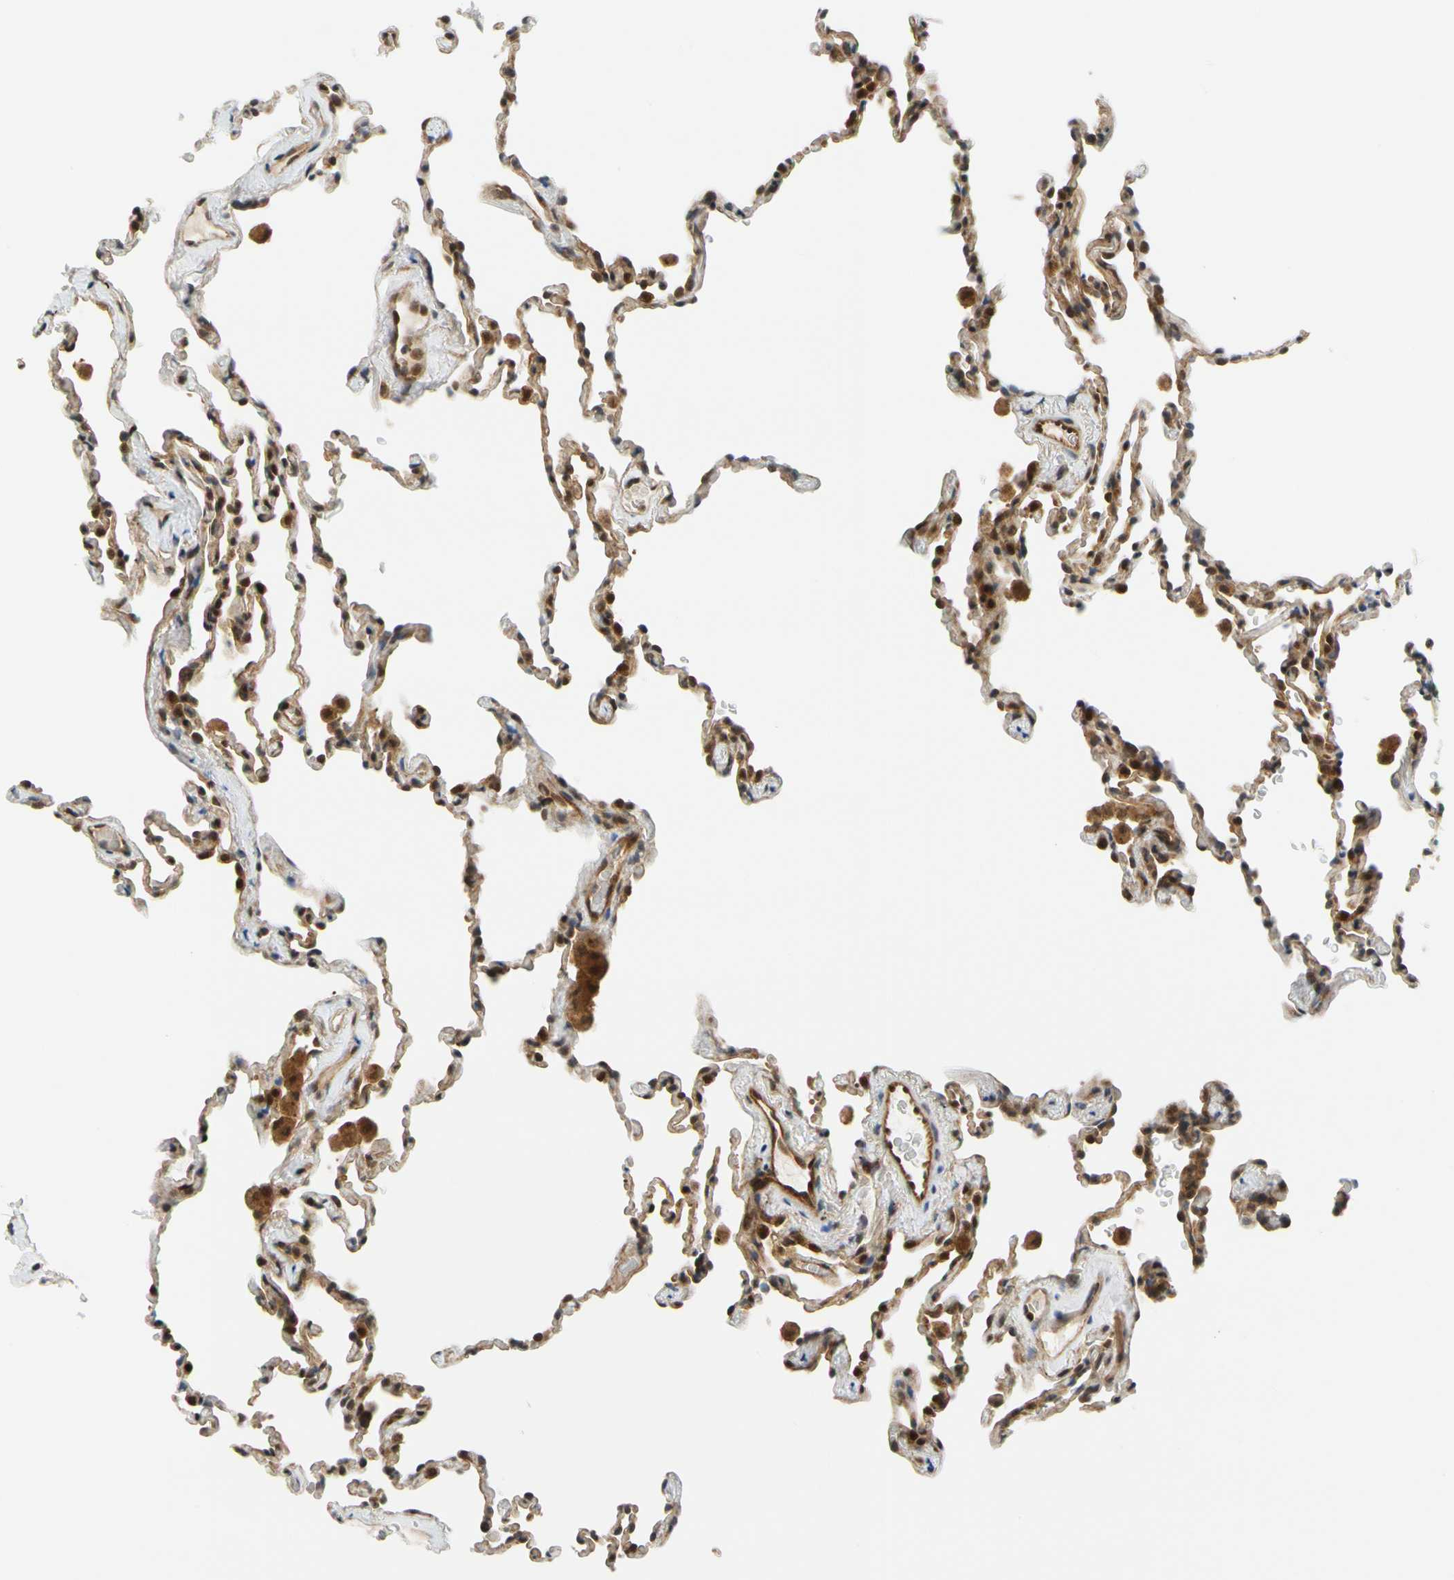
{"staining": {"intensity": "moderate", "quantity": "25%-75%", "location": "cytoplasmic/membranous,nuclear"}, "tissue": "lung", "cell_type": "Alveolar cells", "image_type": "normal", "snomed": [{"axis": "morphology", "description": "Normal tissue, NOS"}, {"axis": "morphology", "description": "Soft tissue tumor metastatic"}, {"axis": "topography", "description": "Lung"}], "caption": "Moderate cytoplasmic/membranous,nuclear positivity for a protein is identified in approximately 25%-75% of alveolar cells of benign lung using immunohistochemistry.", "gene": "MAPK9", "patient": {"sex": "male", "age": 59}}